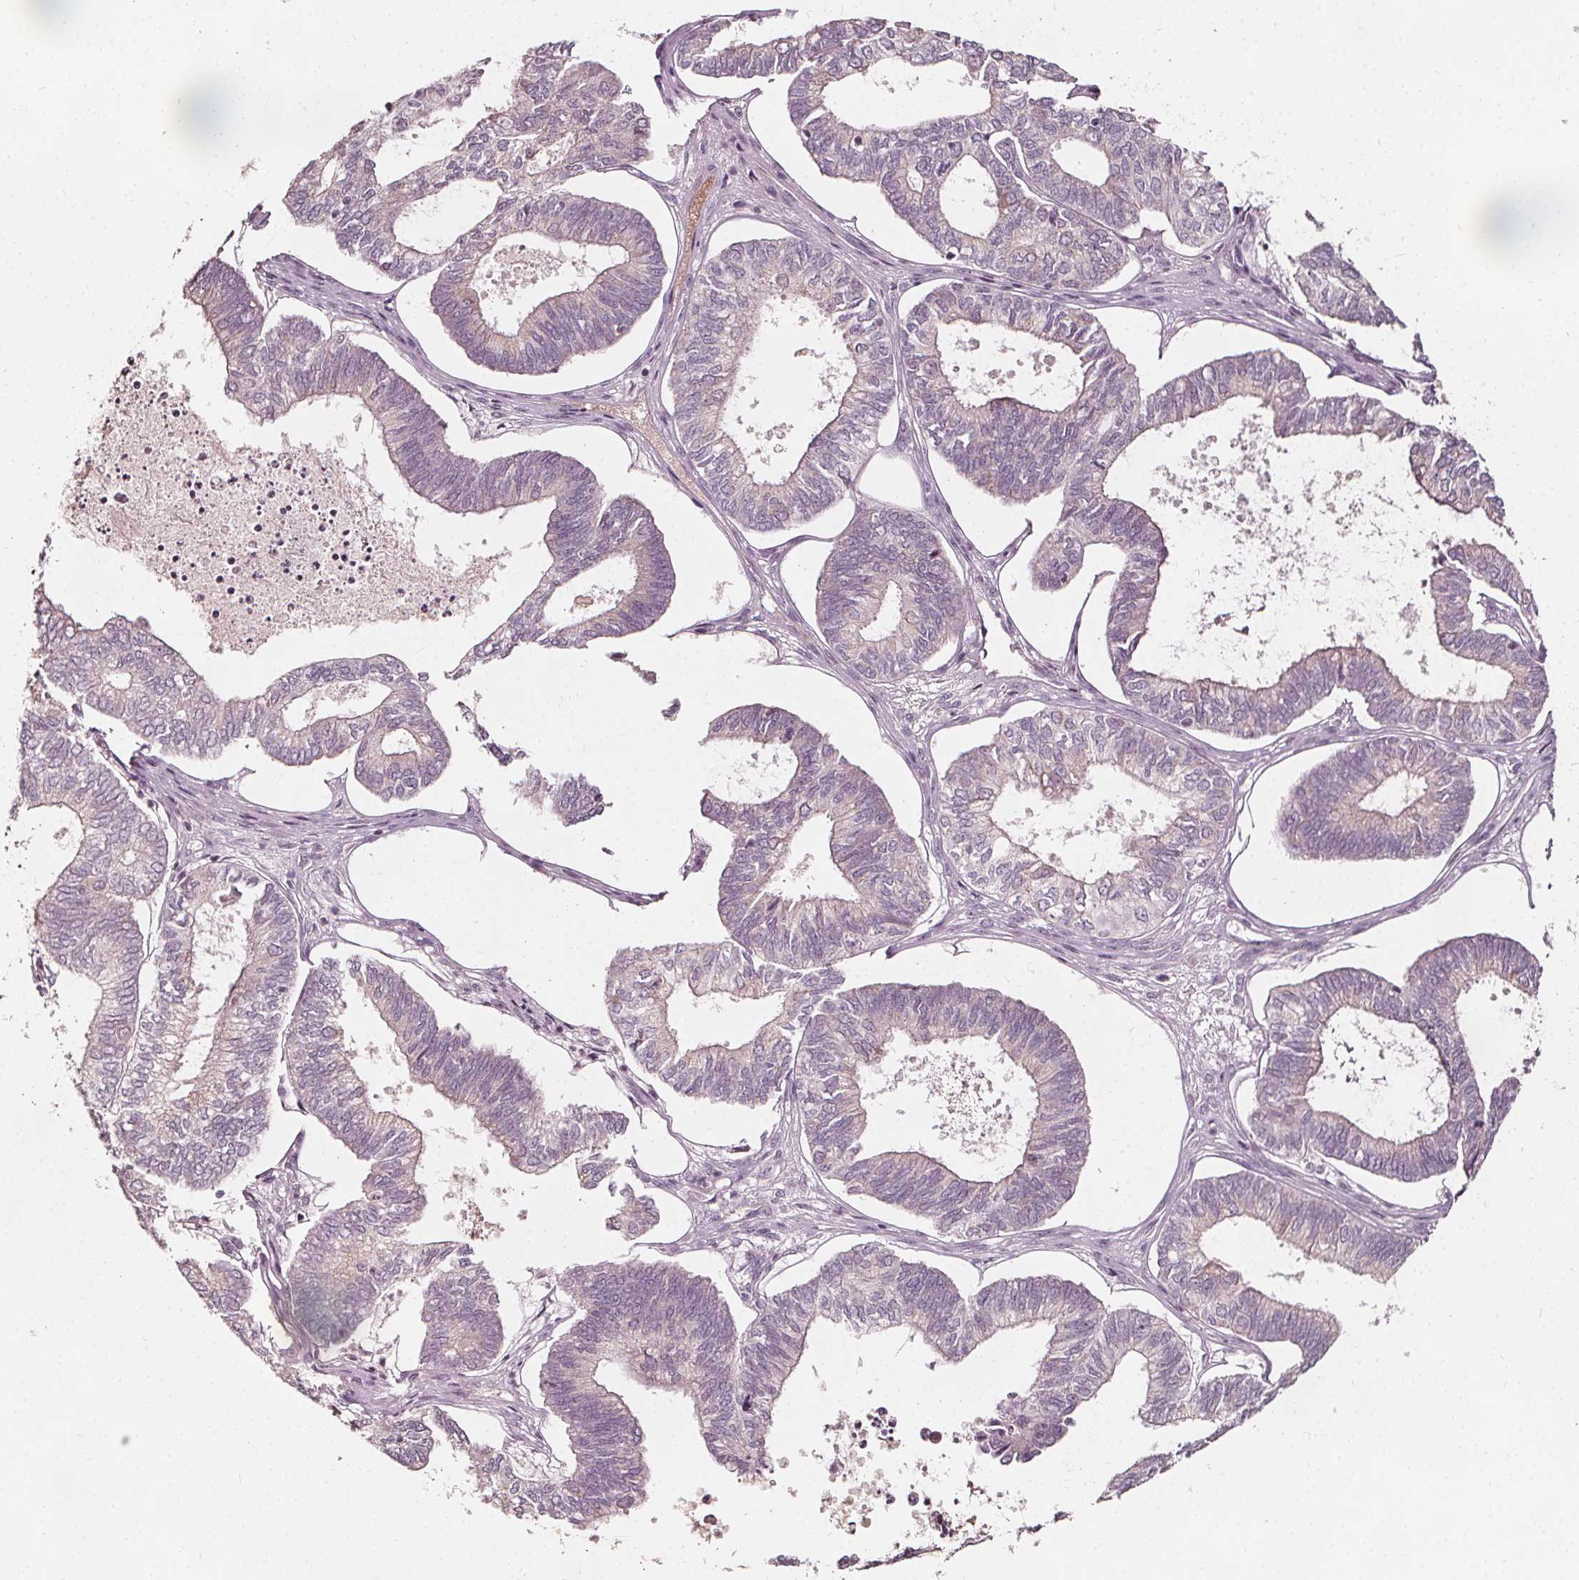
{"staining": {"intensity": "negative", "quantity": "none", "location": "none"}, "tissue": "ovarian cancer", "cell_type": "Tumor cells", "image_type": "cancer", "snomed": [{"axis": "morphology", "description": "Carcinoma, endometroid"}, {"axis": "topography", "description": "Ovary"}], "caption": "The immunohistochemistry micrograph has no significant staining in tumor cells of ovarian cancer (endometroid carcinoma) tissue.", "gene": "NPC1L1", "patient": {"sex": "female", "age": 64}}